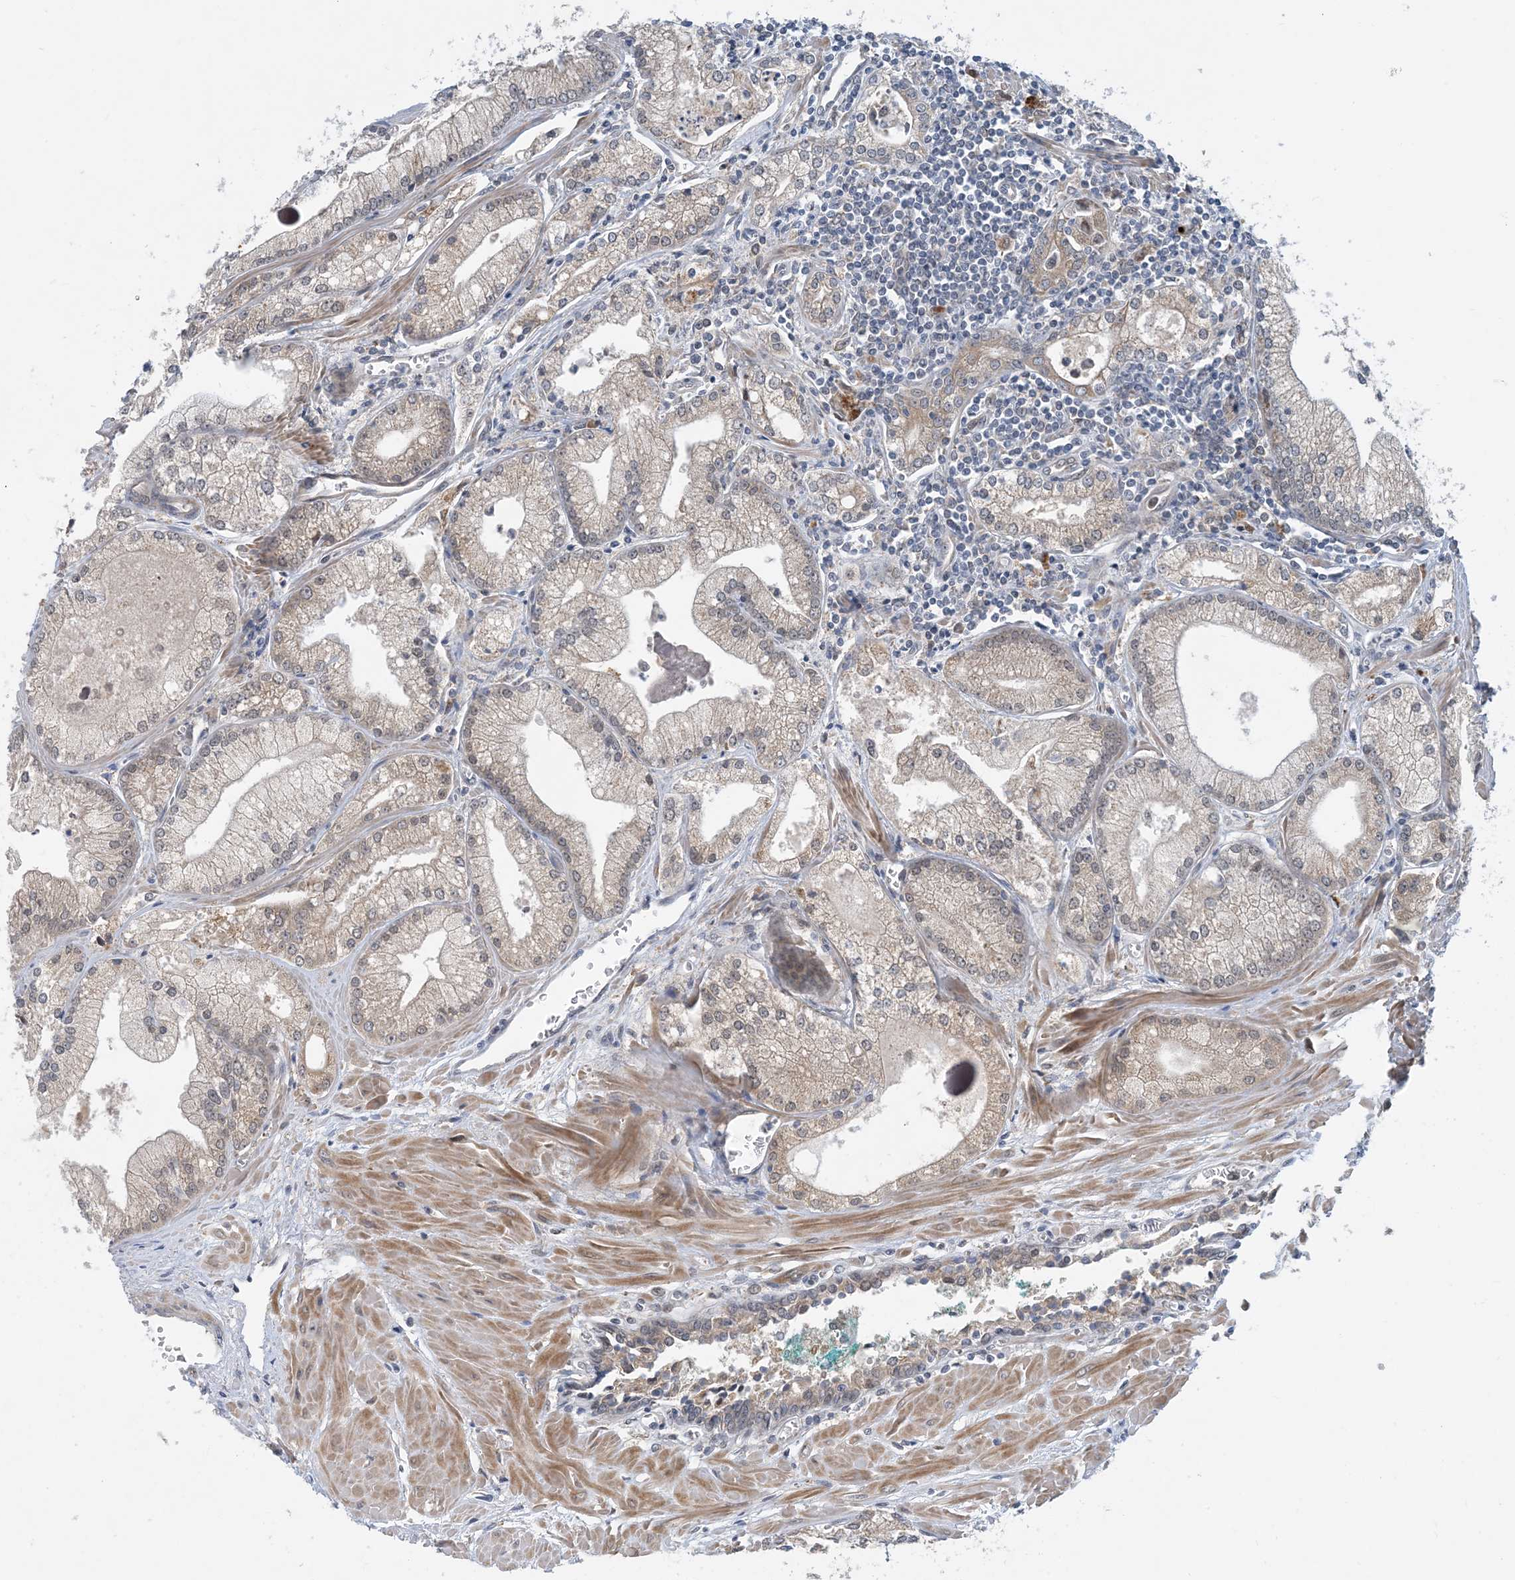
{"staining": {"intensity": "weak", "quantity": "<25%", "location": "cytoplasmic/membranous"}, "tissue": "prostate cancer", "cell_type": "Tumor cells", "image_type": "cancer", "snomed": [{"axis": "morphology", "description": "Adenocarcinoma, Low grade"}, {"axis": "topography", "description": "Prostate"}], "caption": "This is an immunohistochemistry (IHC) photomicrograph of prostate cancer. There is no expression in tumor cells.", "gene": "PHOSPHO2", "patient": {"sex": "male", "age": 67}}